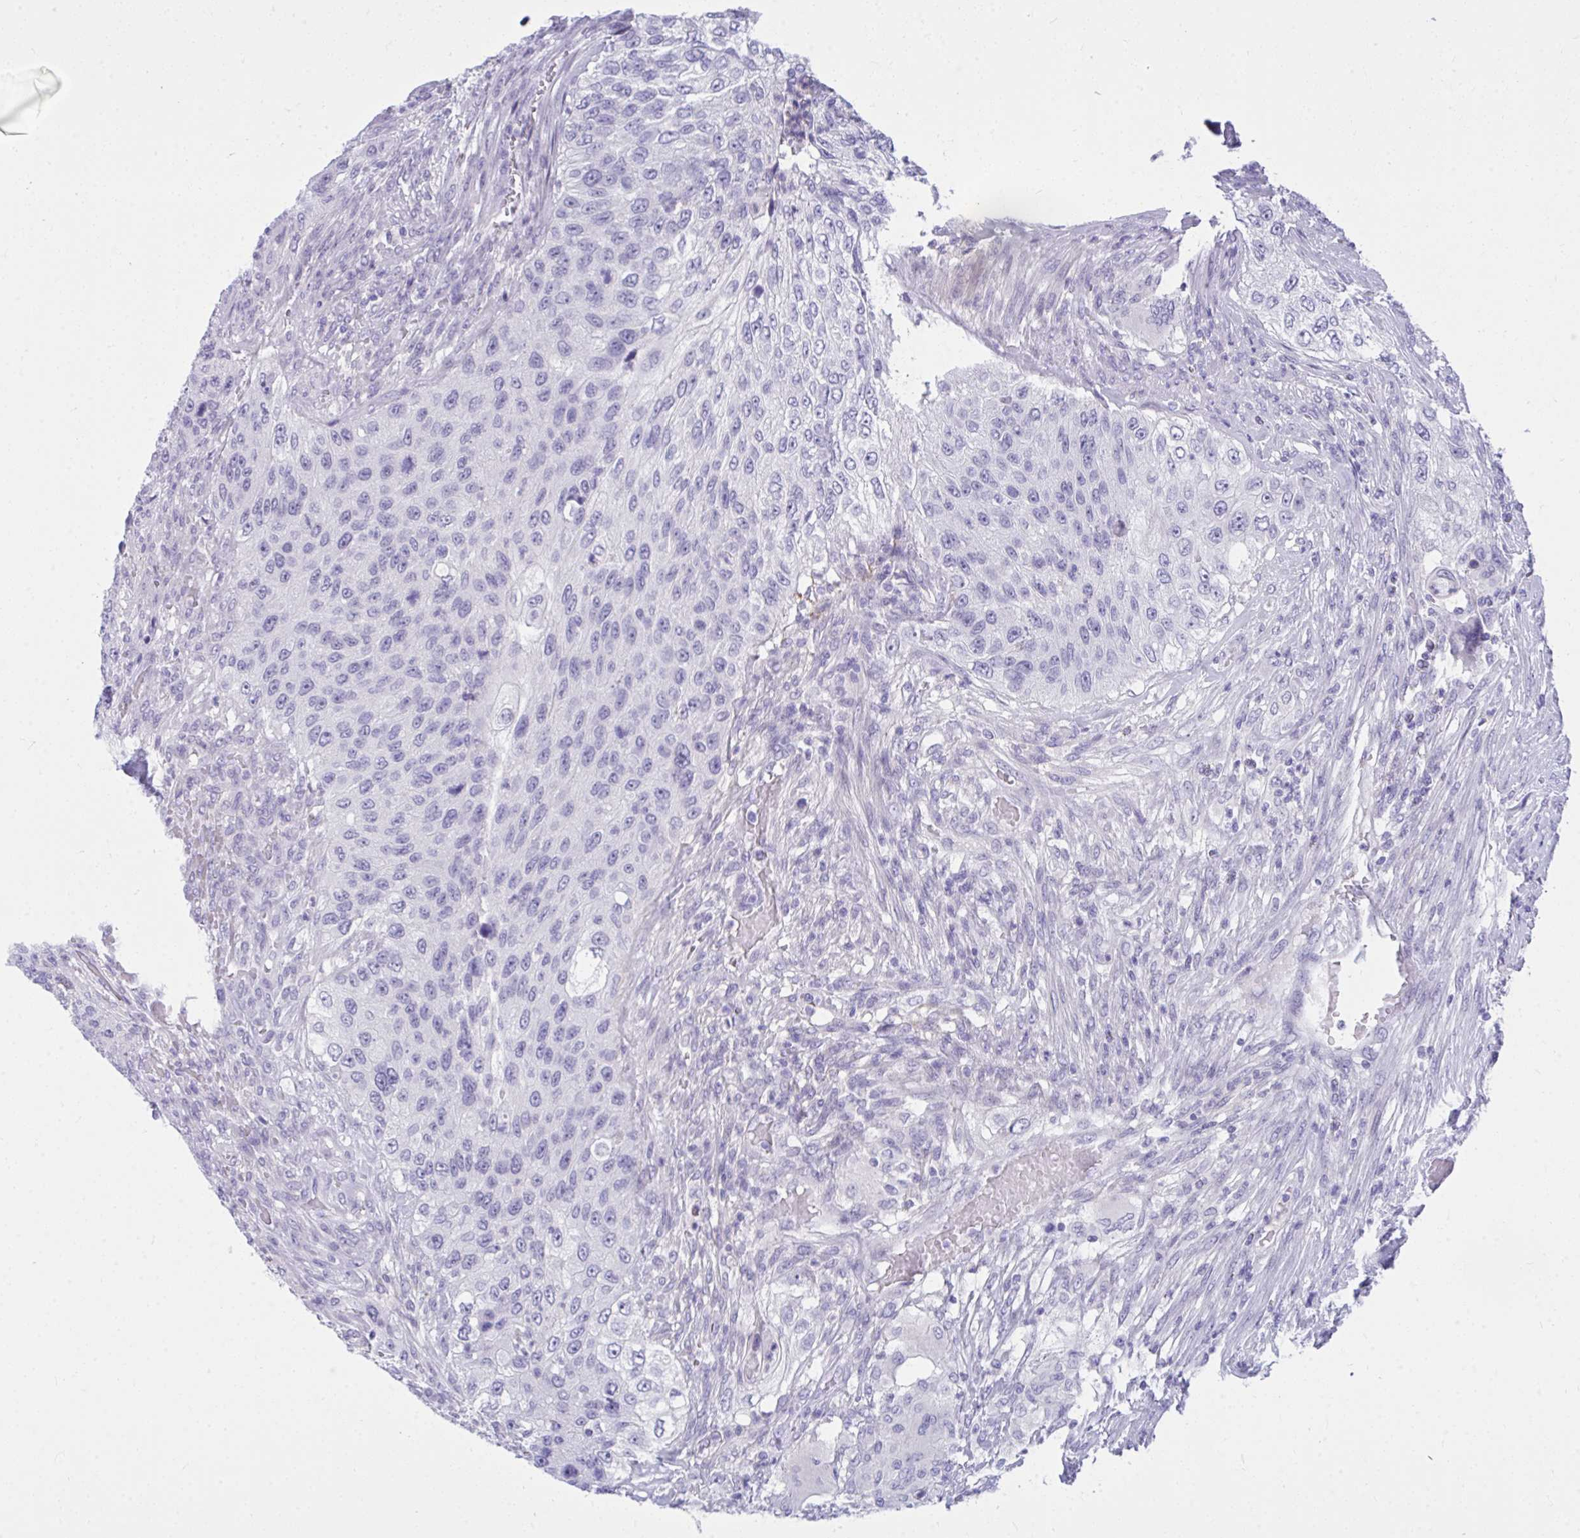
{"staining": {"intensity": "negative", "quantity": "none", "location": "none"}, "tissue": "urothelial cancer", "cell_type": "Tumor cells", "image_type": "cancer", "snomed": [{"axis": "morphology", "description": "Urothelial carcinoma, High grade"}, {"axis": "topography", "description": "Urinary bladder"}], "caption": "A high-resolution image shows immunohistochemistry staining of urothelial cancer, which demonstrates no significant positivity in tumor cells.", "gene": "PIGZ", "patient": {"sex": "female", "age": 60}}